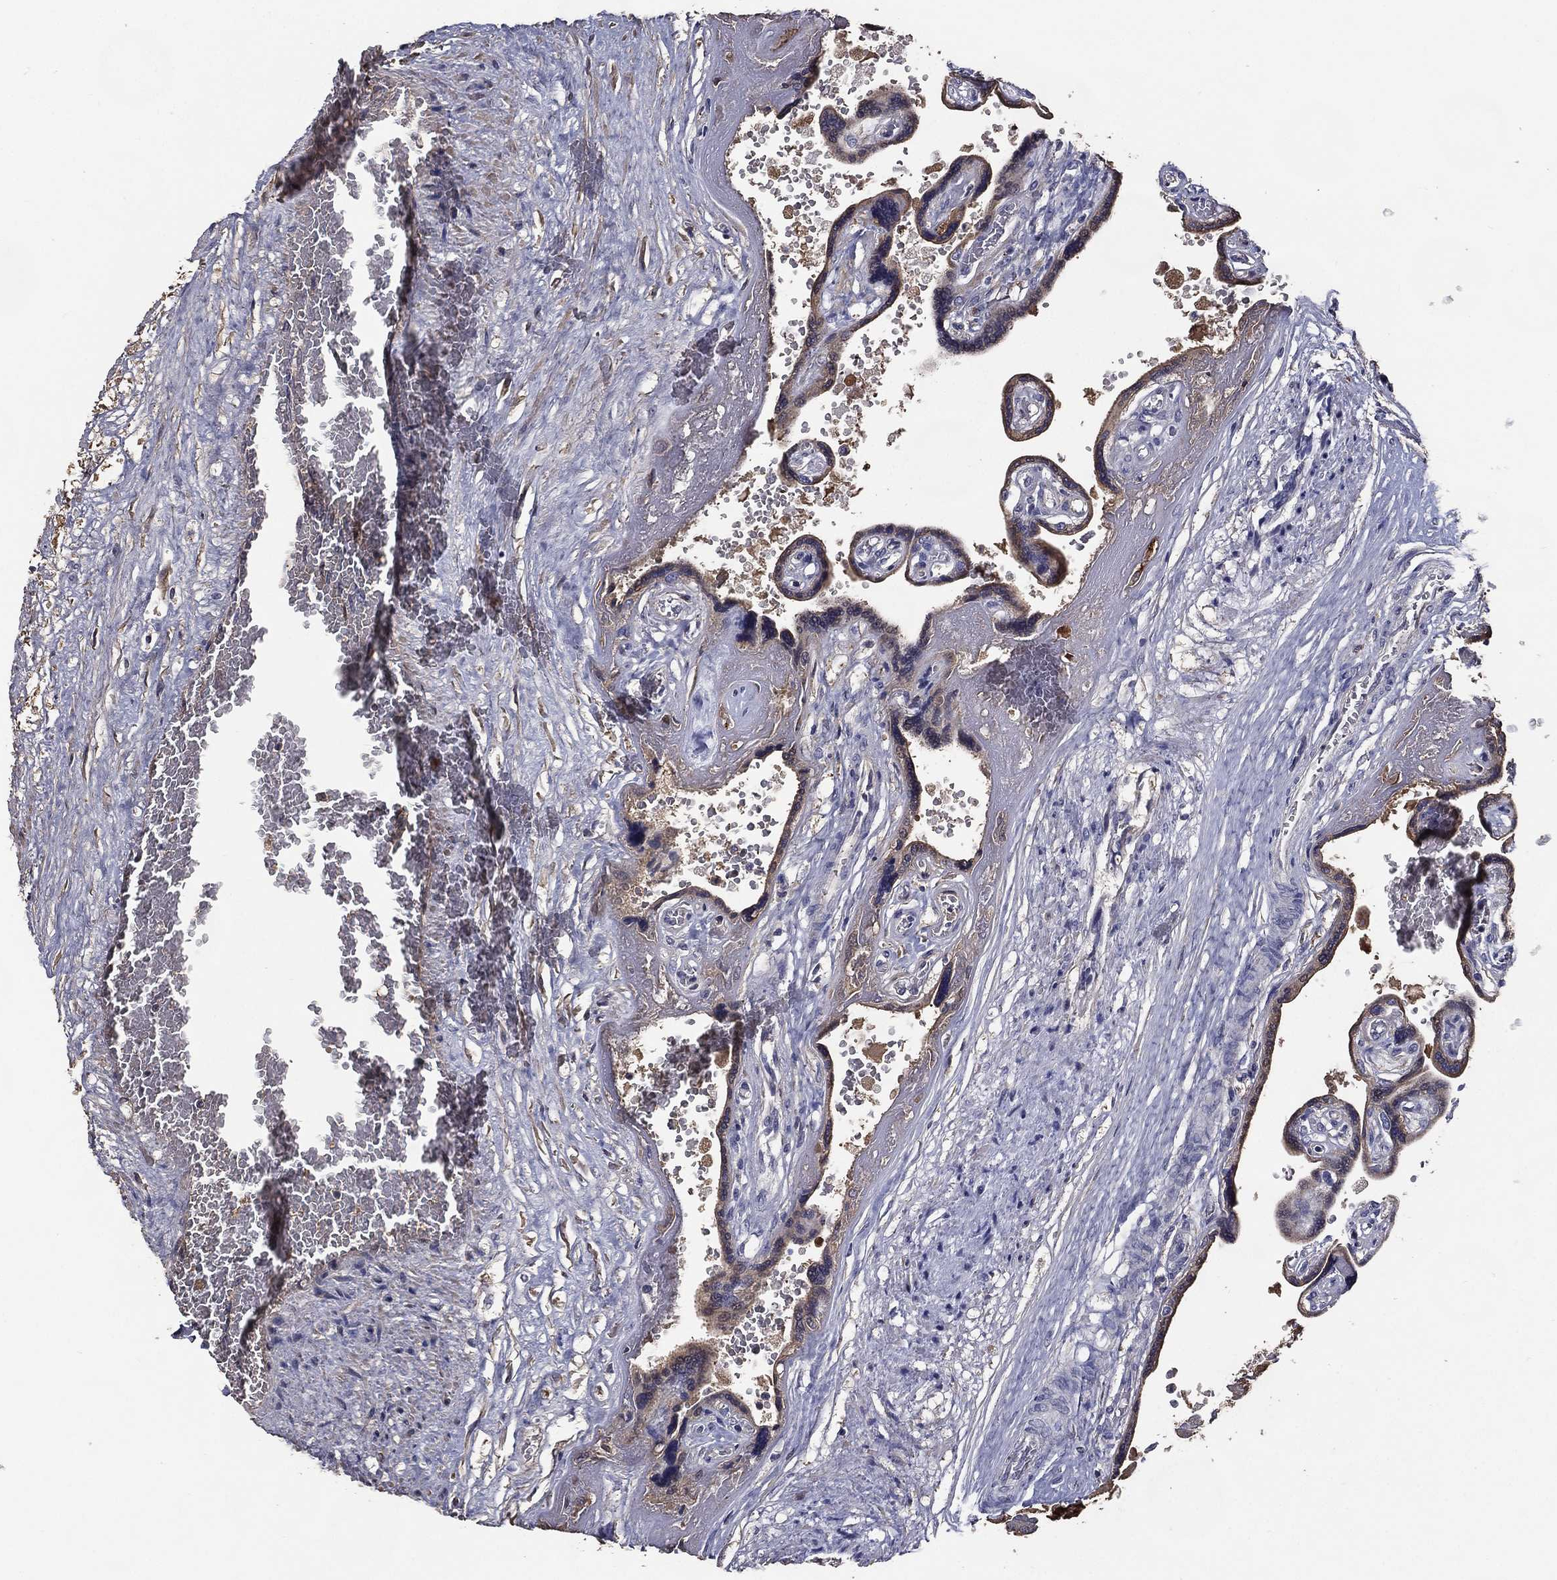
{"staining": {"intensity": "negative", "quantity": "none", "location": "none"}, "tissue": "placenta", "cell_type": "Decidual cells", "image_type": "normal", "snomed": [{"axis": "morphology", "description": "Normal tissue, NOS"}, {"axis": "topography", "description": "Placenta"}], "caption": "The micrograph reveals no staining of decidual cells in normal placenta.", "gene": "EFNA1", "patient": {"sex": "female", "age": 32}}